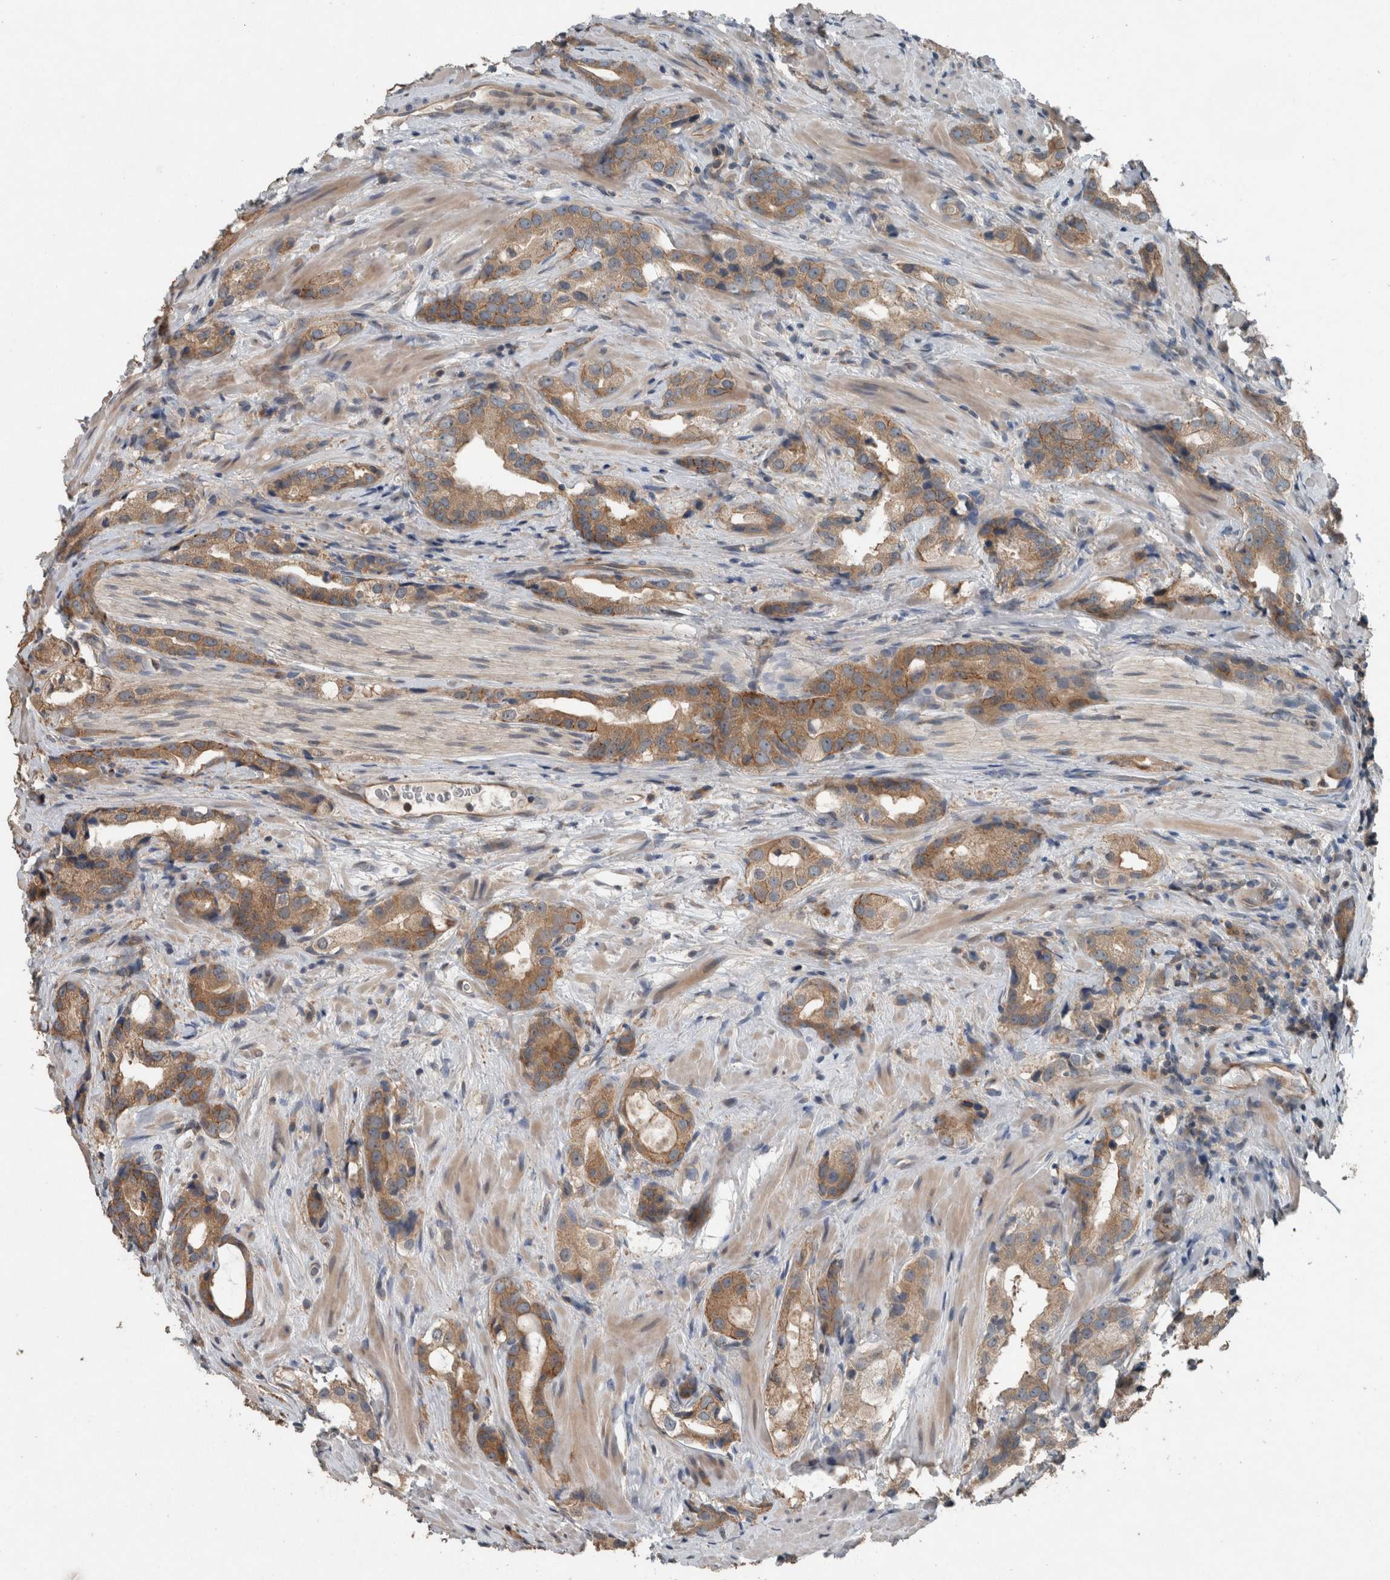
{"staining": {"intensity": "moderate", "quantity": ">75%", "location": "cytoplasmic/membranous"}, "tissue": "prostate cancer", "cell_type": "Tumor cells", "image_type": "cancer", "snomed": [{"axis": "morphology", "description": "Adenocarcinoma, High grade"}, {"axis": "topography", "description": "Prostate"}], "caption": "Immunohistochemistry (IHC) (DAB) staining of human prostate cancer (adenocarcinoma (high-grade)) reveals moderate cytoplasmic/membranous protein expression in about >75% of tumor cells. (DAB IHC with brightfield microscopy, high magnification).", "gene": "KNTC1", "patient": {"sex": "male", "age": 63}}